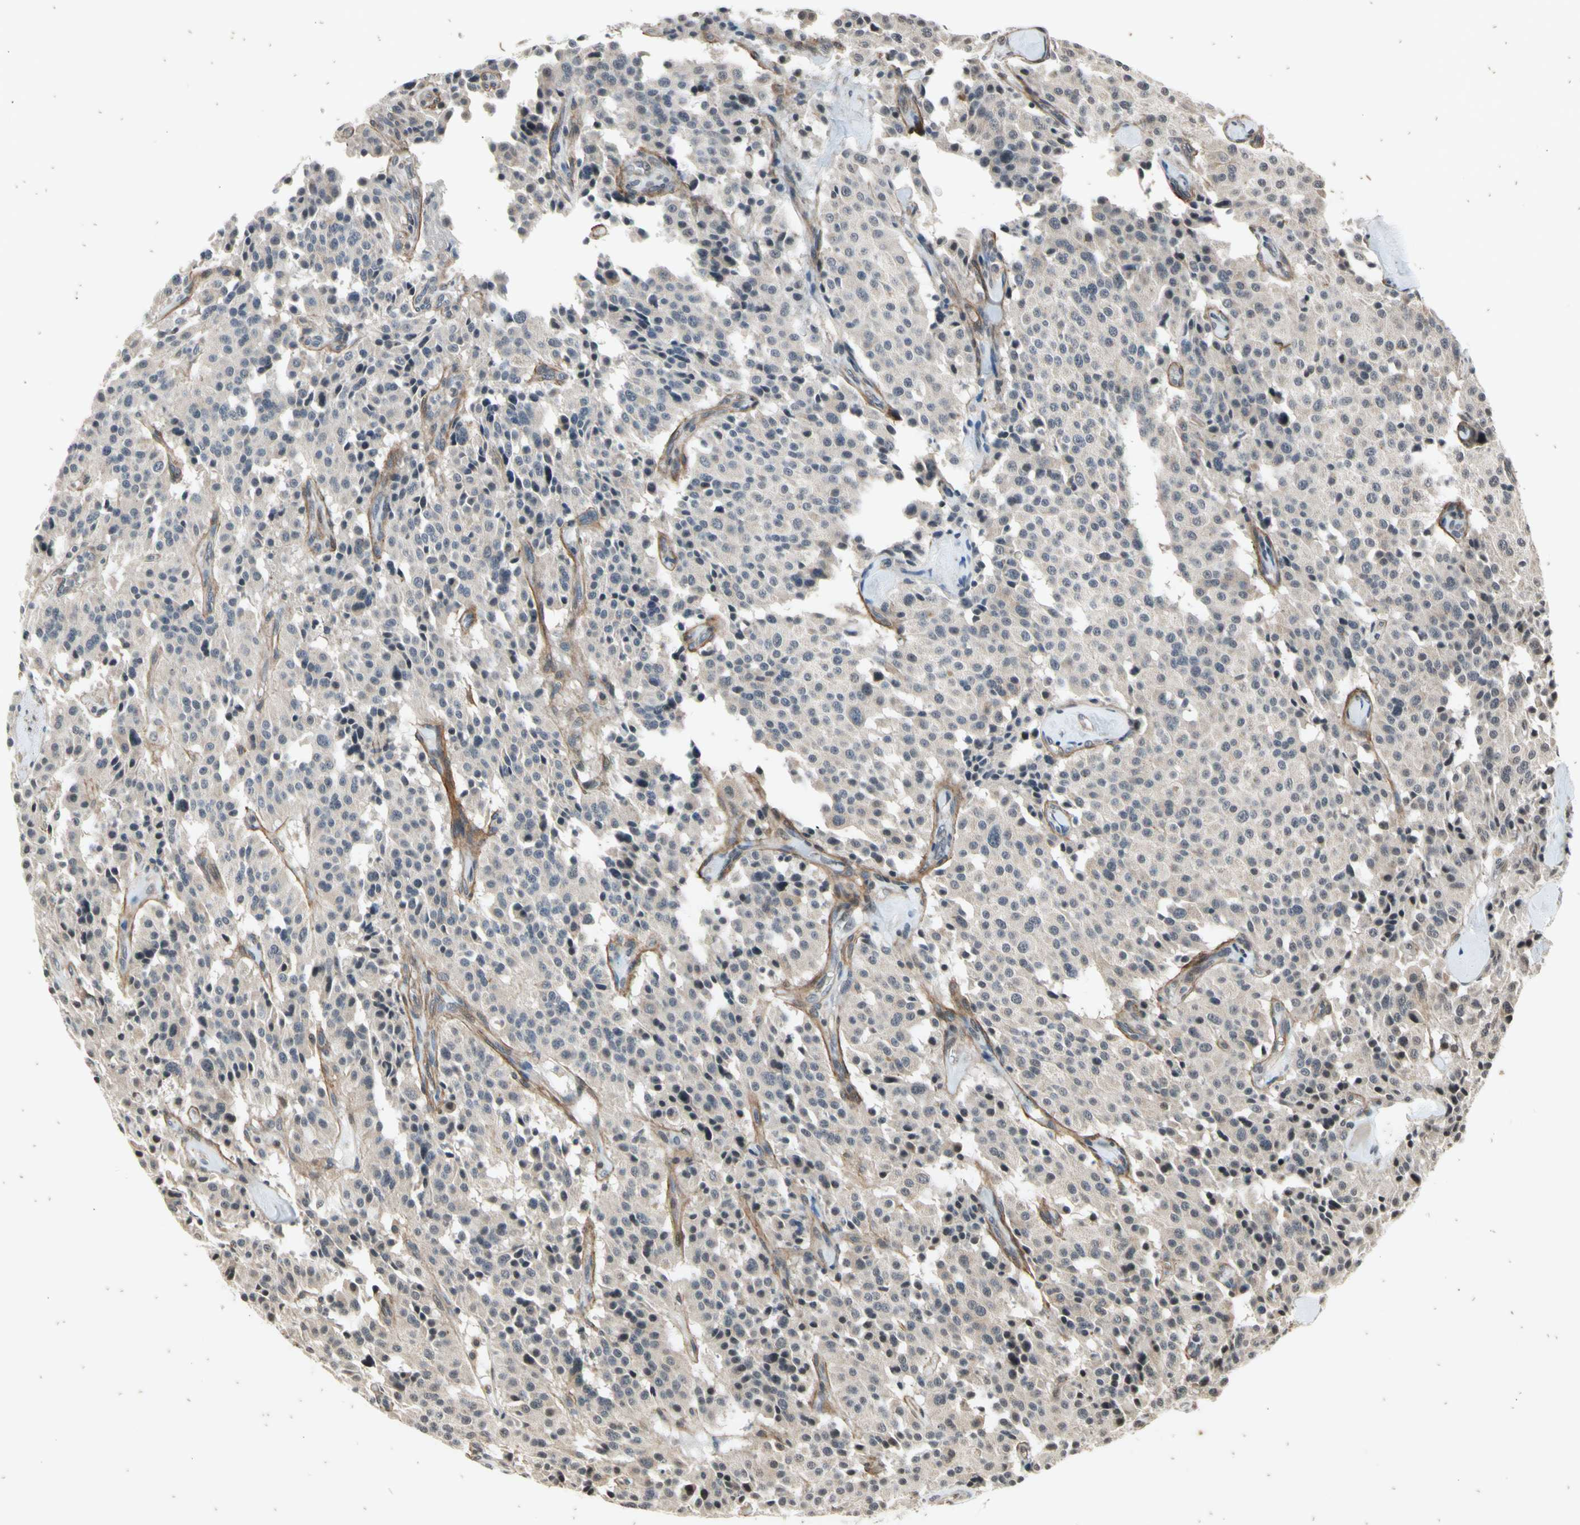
{"staining": {"intensity": "negative", "quantity": "none", "location": "none"}, "tissue": "carcinoid", "cell_type": "Tumor cells", "image_type": "cancer", "snomed": [{"axis": "morphology", "description": "Carcinoid, malignant, NOS"}, {"axis": "topography", "description": "Lung"}], "caption": "Carcinoid was stained to show a protein in brown. There is no significant positivity in tumor cells. (Immunohistochemistry (ihc), brightfield microscopy, high magnification).", "gene": "EFNB2", "patient": {"sex": "male", "age": 30}}